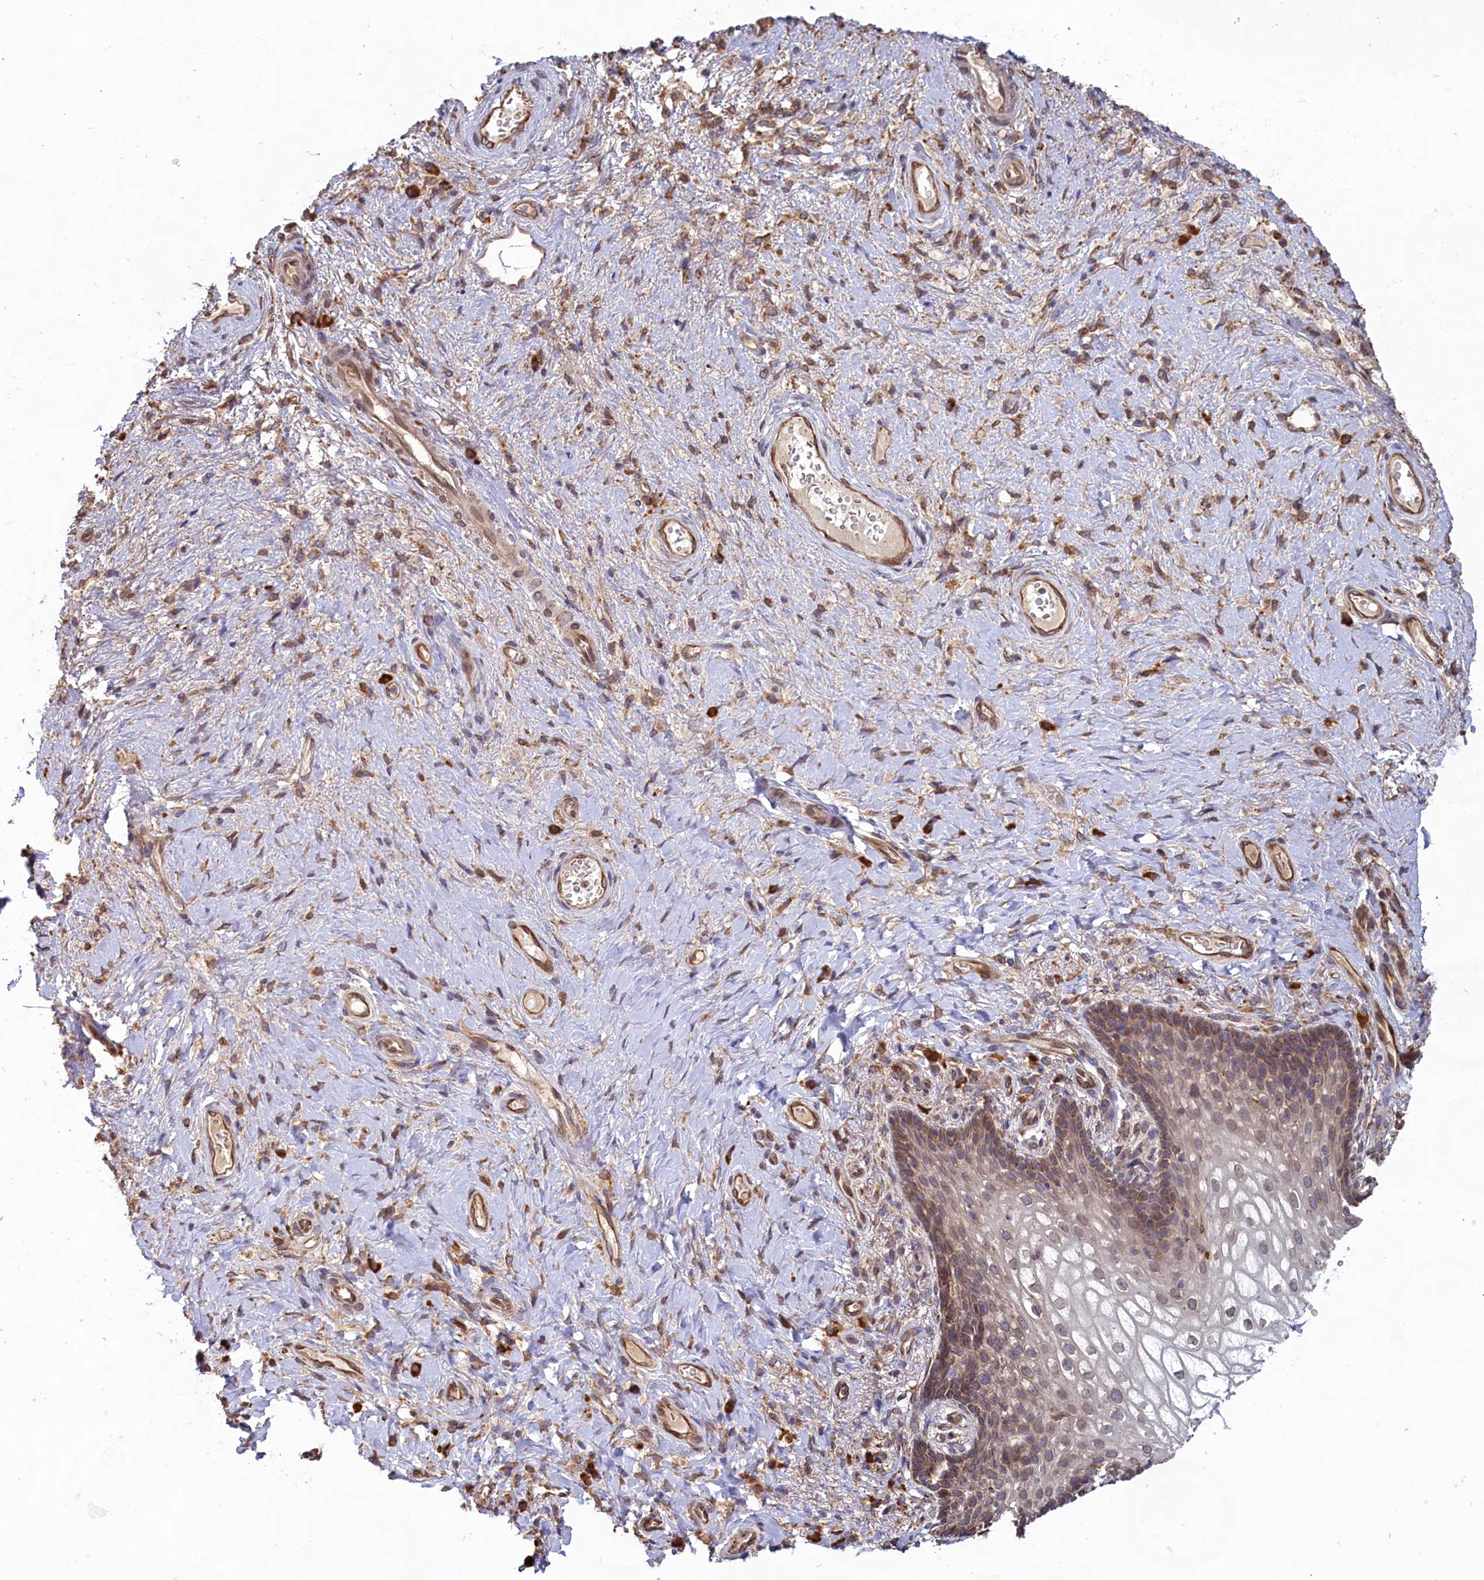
{"staining": {"intensity": "moderate", "quantity": "25%-75%", "location": "cytoplasmic/membranous"}, "tissue": "vagina", "cell_type": "Squamous epithelial cells", "image_type": "normal", "snomed": [{"axis": "morphology", "description": "Normal tissue, NOS"}, {"axis": "topography", "description": "Vagina"}], "caption": "High-magnification brightfield microscopy of benign vagina stained with DAB (3,3'-diaminobenzidine) (brown) and counterstained with hematoxylin (blue). squamous epithelial cells exhibit moderate cytoplasmic/membranous expression is appreciated in approximately25%-75% of cells.", "gene": "TBC1D19", "patient": {"sex": "female", "age": 60}}